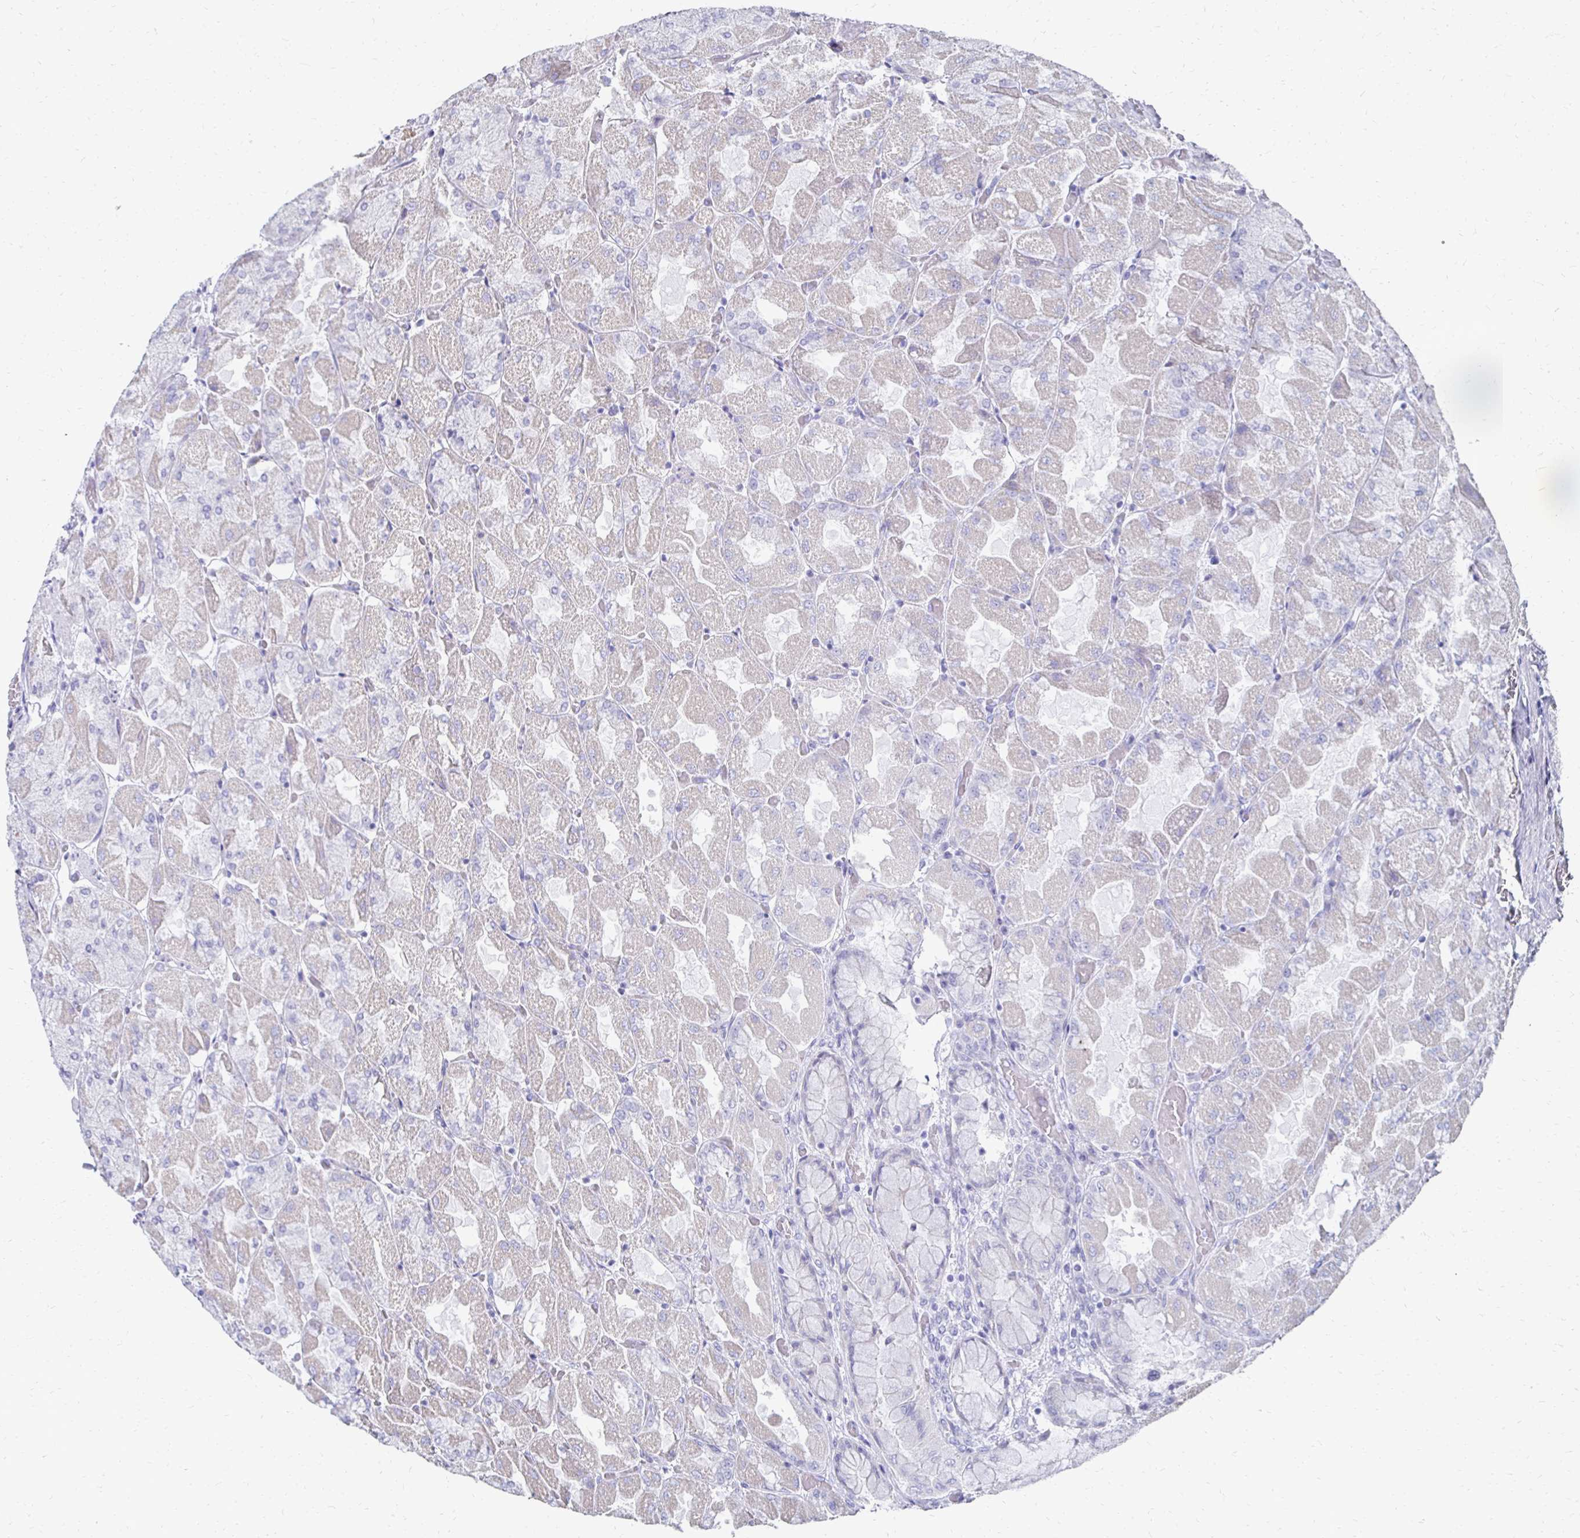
{"staining": {"intensity": "negative", "quantity": "none", "location": "none"}, "tissue": "stomach", "cell_type": "Glandular cells", "image_type": "normal", "snomed": [{"axis": "morphology", "description": "Normal tissue, NOS"}, {"axis": "topography", "description": "Stomach"}], "caption": "This is an immunohistochemistry (IHC) image of benign stomach. There is no positivity in glandular cells.", "gene": "SYCP3", "patient": {"sex": "female", "age": 61}}